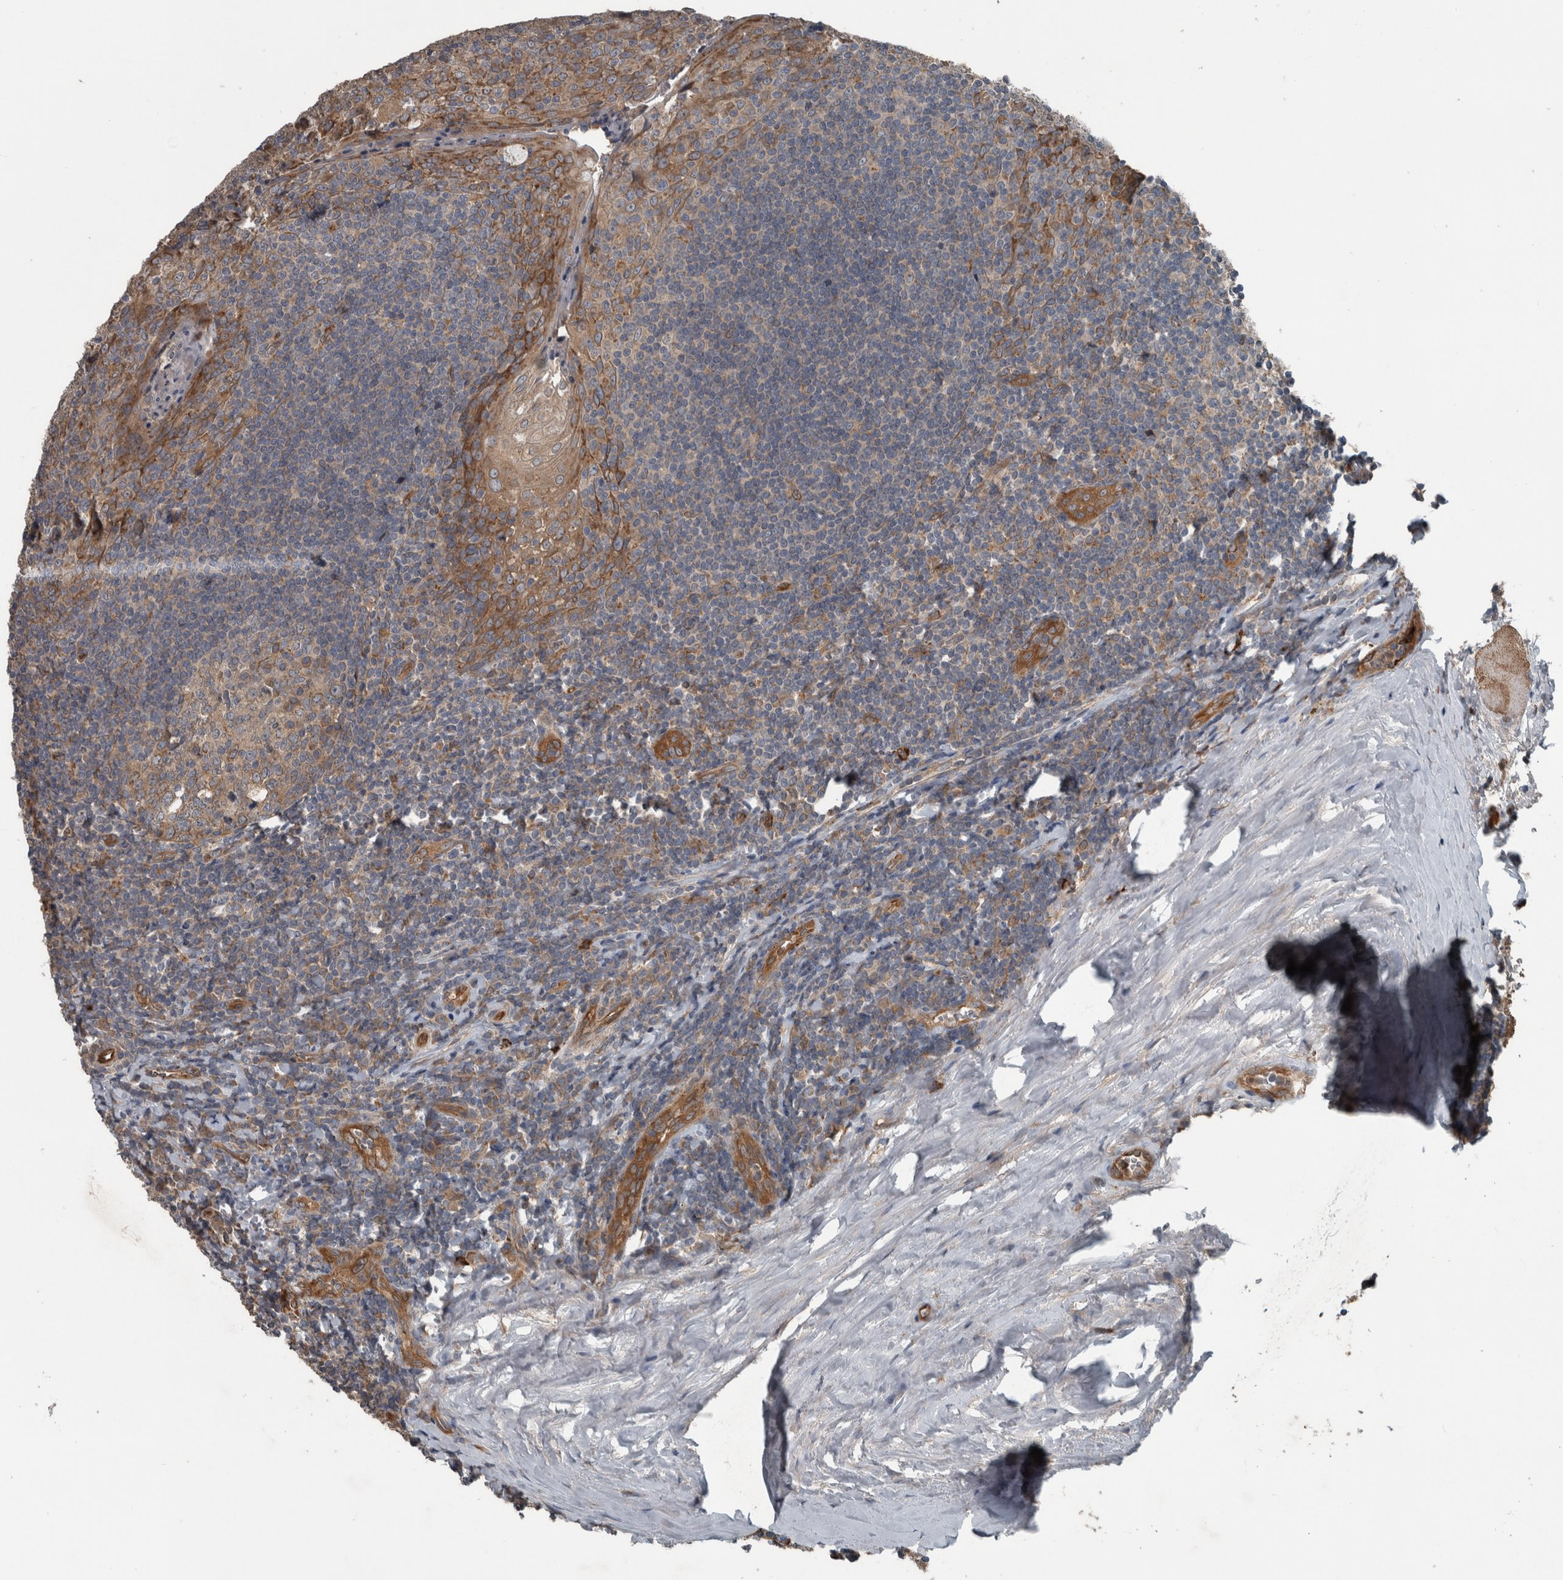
{"staining": {"intensity": "weak", "quantity": "25%-75%", "location": "cytoplasmic/membranous"}, "tissue": "tonsil", "cell_type": "Germinal center cells", "image_type": "normal", "snomed": [{"axis": "morphology", "description": "Normal tissue, NOS"}, {"axis": "topography", "description": "Tonsil"}], "caption": "Weak cytoplasmic/membranous protein positivity is seen in about 25%-75% of germinal center cells in tonsil.", "gene": "EXOC8", "patient": {"sex": "male", "age": 27}}